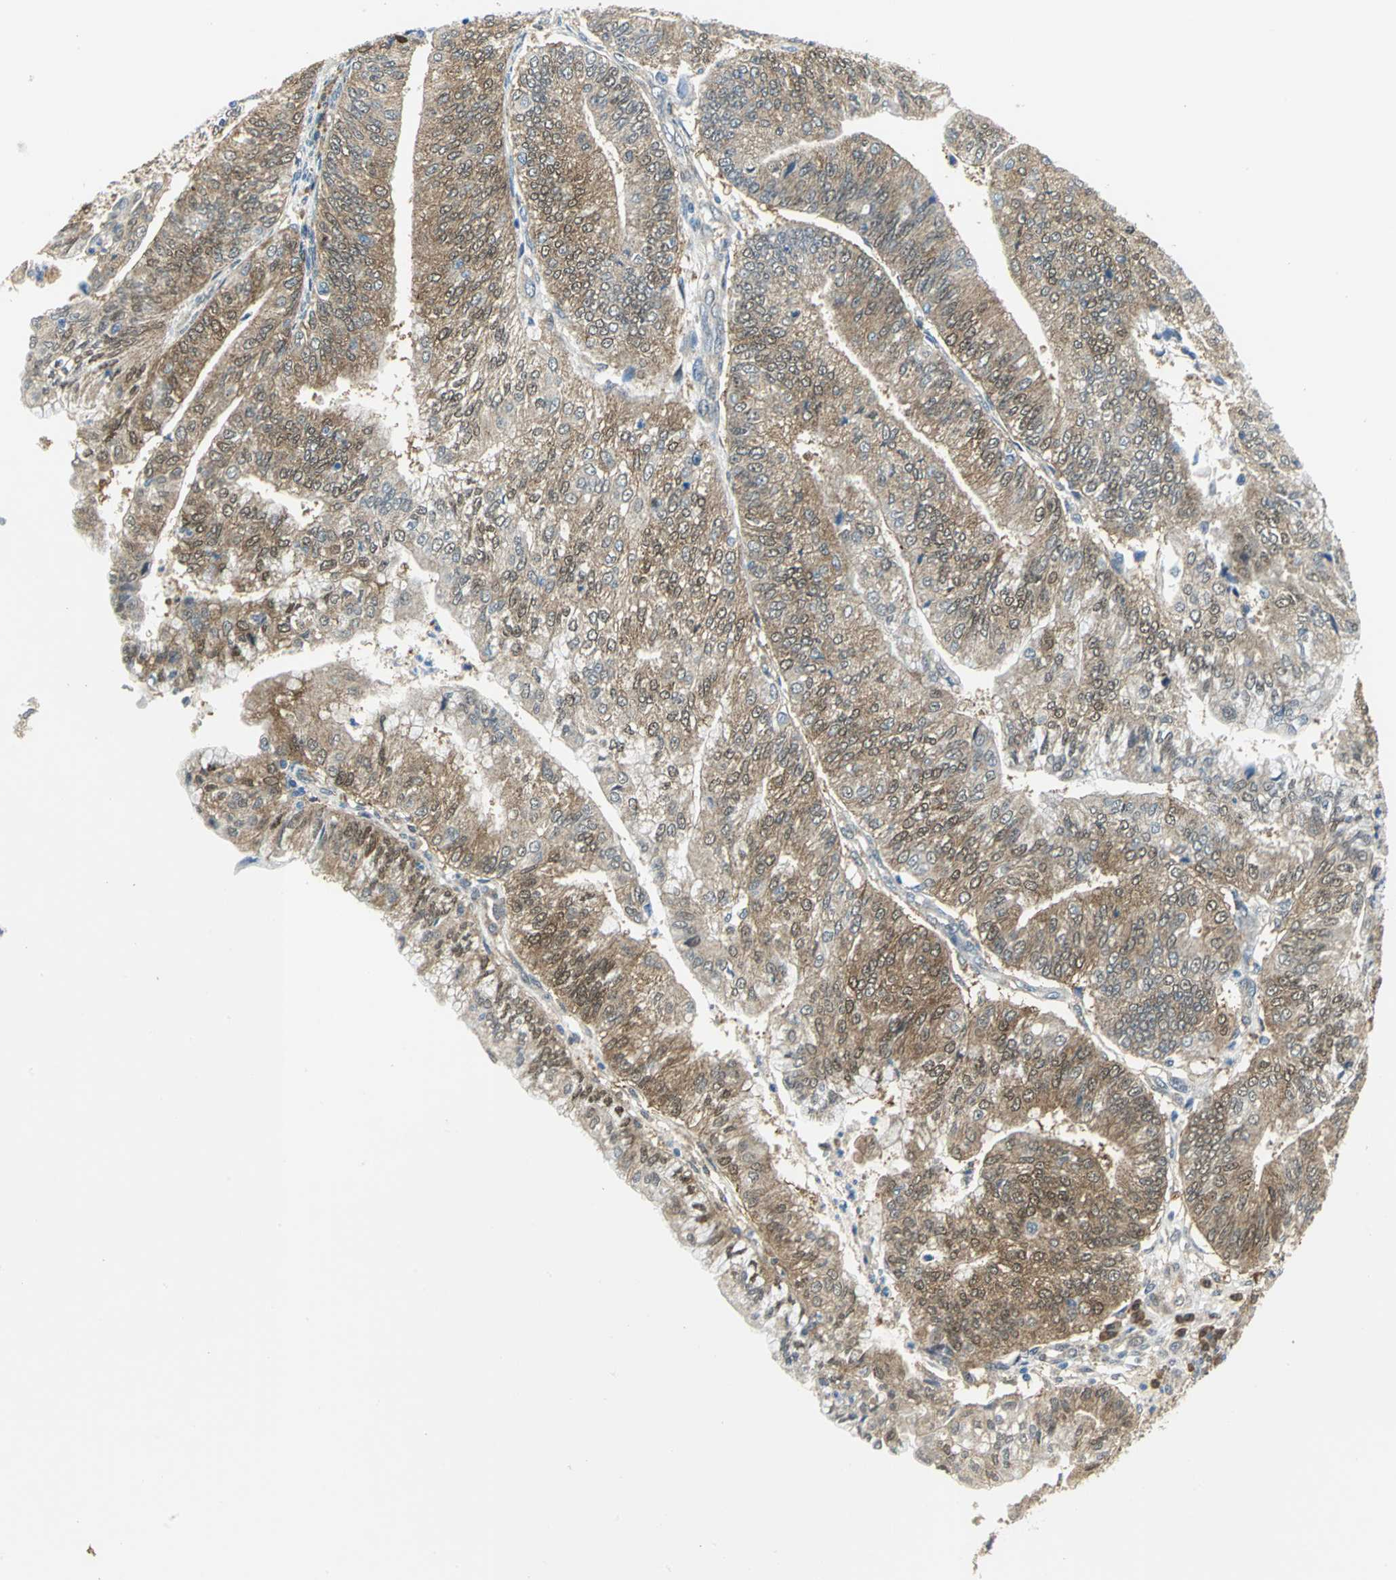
{"staining": {"intensity": "weak", "quantity": ">75%", "location": "cytoplasmic/membranous"}, "tissue": "endometrial cancer", "cell_type": "Tumor cells", "image_type": "cancer", "snomed": [{"axis": "morphology", "description": "Adenocarcinoma, NOS"}, {"axis": "topography", "description": "Endometrium"}], "caption": "There is low levels of weak cytoplasmic/membranous staining in tumor cells of endometrial cancer (adenocarcinoma), as demonstrated by immunohistochemical staining (brown color).", "gene": "PGM3", "patient": {"sex": "female", "age": 59}}